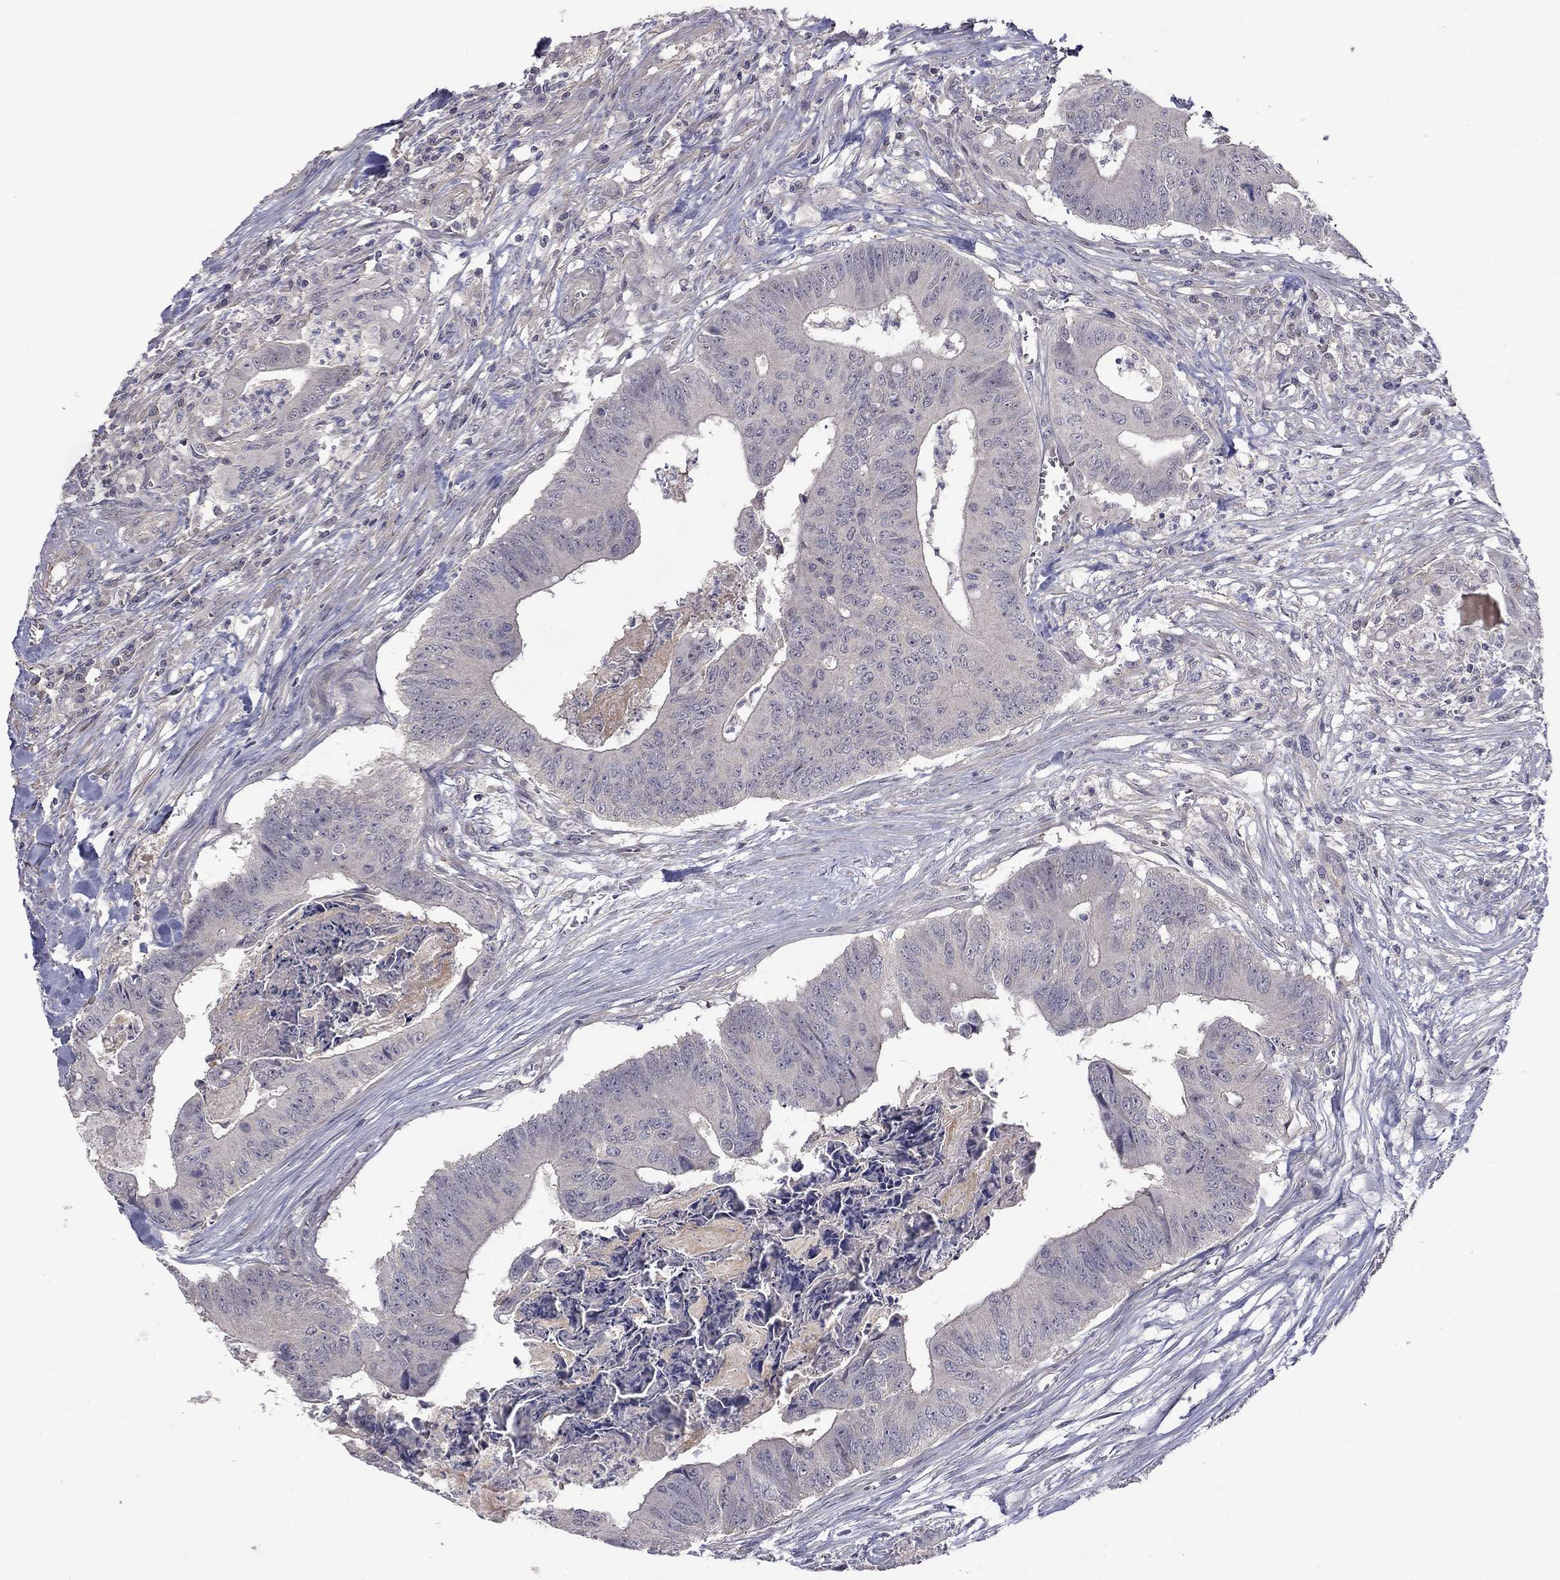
{"staining": {"intensity": "negative", "quantity": "none", "location": "none"}, "tissue": "colorectal cancer", "cell_type": "Tumor cells", "image_type": "cancer", "snomed": [{"axis": "morphology", "description": "Adenocarcinoma, NOS"}, {"axis": "topography", "description": "Colon"}], "caption": "This photomicrograph is of adenocarcinoma (colorectal) stained with IHC to label a protein in brown with the nuclei are counter-stained blue. There is no staining in tumor cells.", "gene": "SLC39A14", "patient": {"sex": "male", "age": 84}}